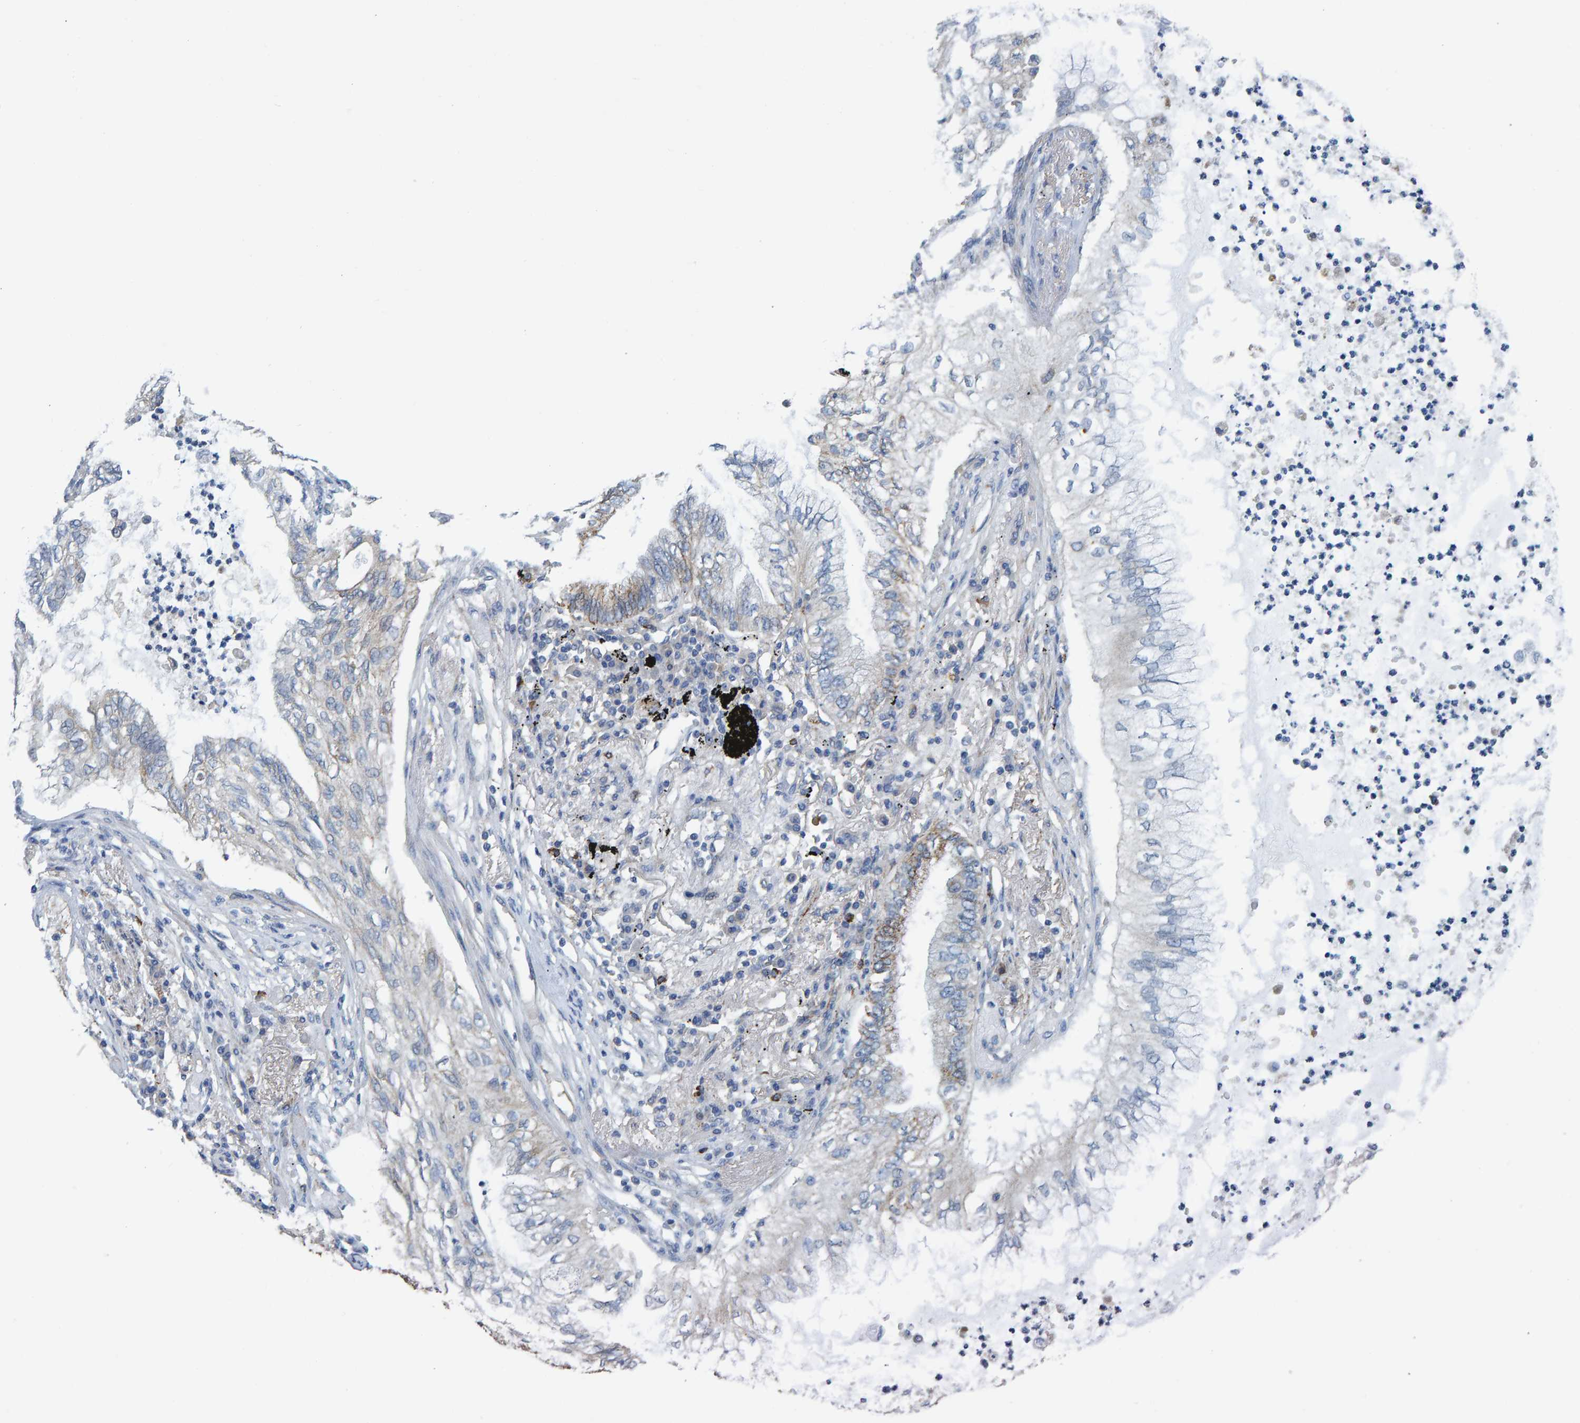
{"staining": {"intensity": "weak", "quantity": "<25%", "location": "cytoplasmic/membranous"}, "tissue": "lung cancer", "cell_type": "Tumor cells", "image_type": "cancer", "snomed": [{"axis": "morphology", "description": "Normal tissue, NOS"}, {"axis": "morphology", "description": "Adenocarcinoma, NOS"}, {"axis": "topography", "description": "Bronchus"}, {"axis": "topography", "description": "Lung"}], "caption": "A photomicrograph of human lung cancer is negative for staining in tumor cells. (DAB IHC, high magnification).", "gene": "LRSAM1", "patient": {"sex": "female", "age": 70}}